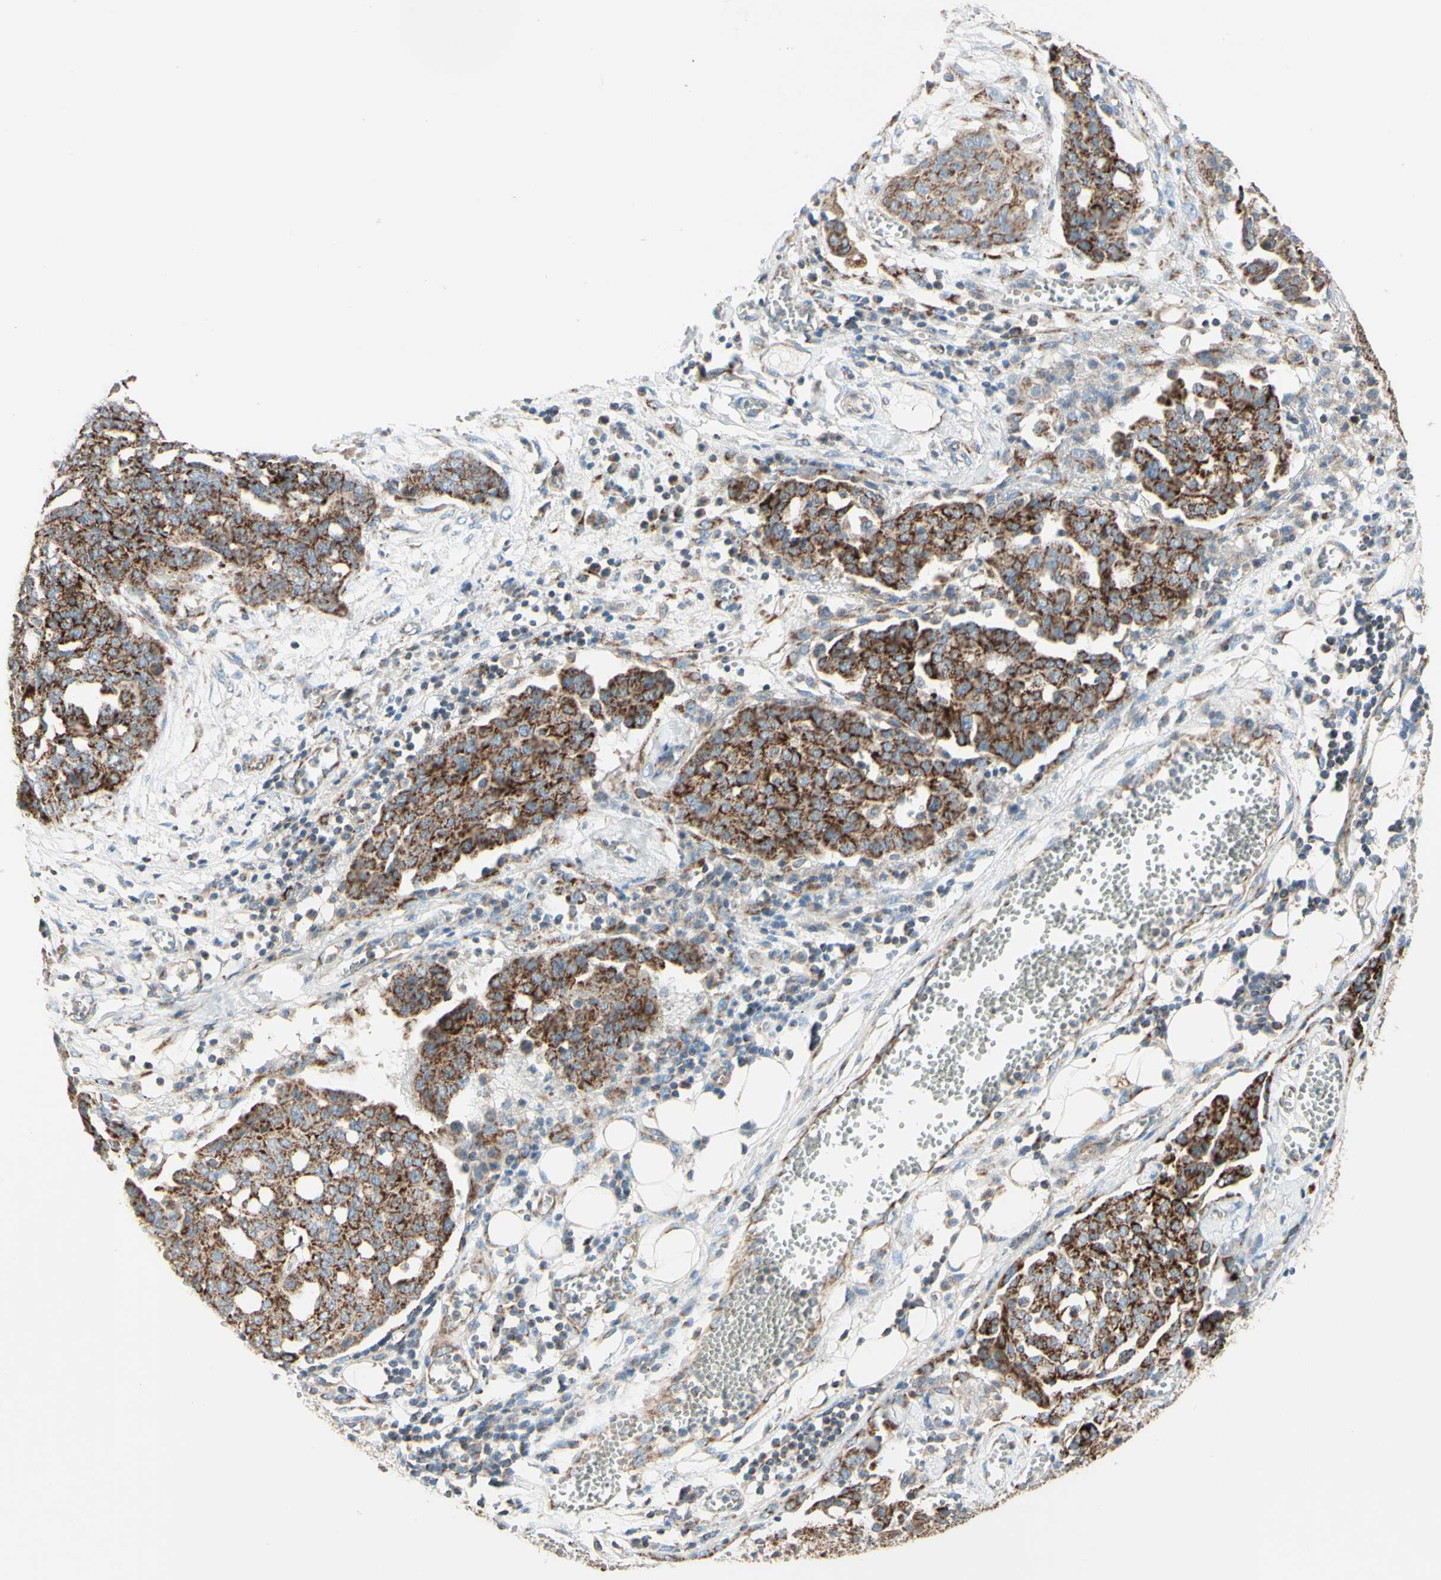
{"staining": {"intensity": "strong", "quantity": ">75%", "location": "cytoplasmic/membranous"}, "tissue": "ovarian cancer", "cell_type": "Tumor cells", "image_type": "cancer", "snomed": [{"axis": "morphology", "description": "Cystadenocarcinoma, serous, NOS"}, {"axis": "topography", "description": "Soft tissue"}, {"axis": "topography", "description": "Ovary"}], "caption": "Protein expression analysis of human ovarian cancer reveals strong cytoplasmic/membranous expression in approximately >75% of tumor cells. Nuclei are stained in blue.", "gene": "ARMC10", "patient": {"sex": "female", "age": 57}}